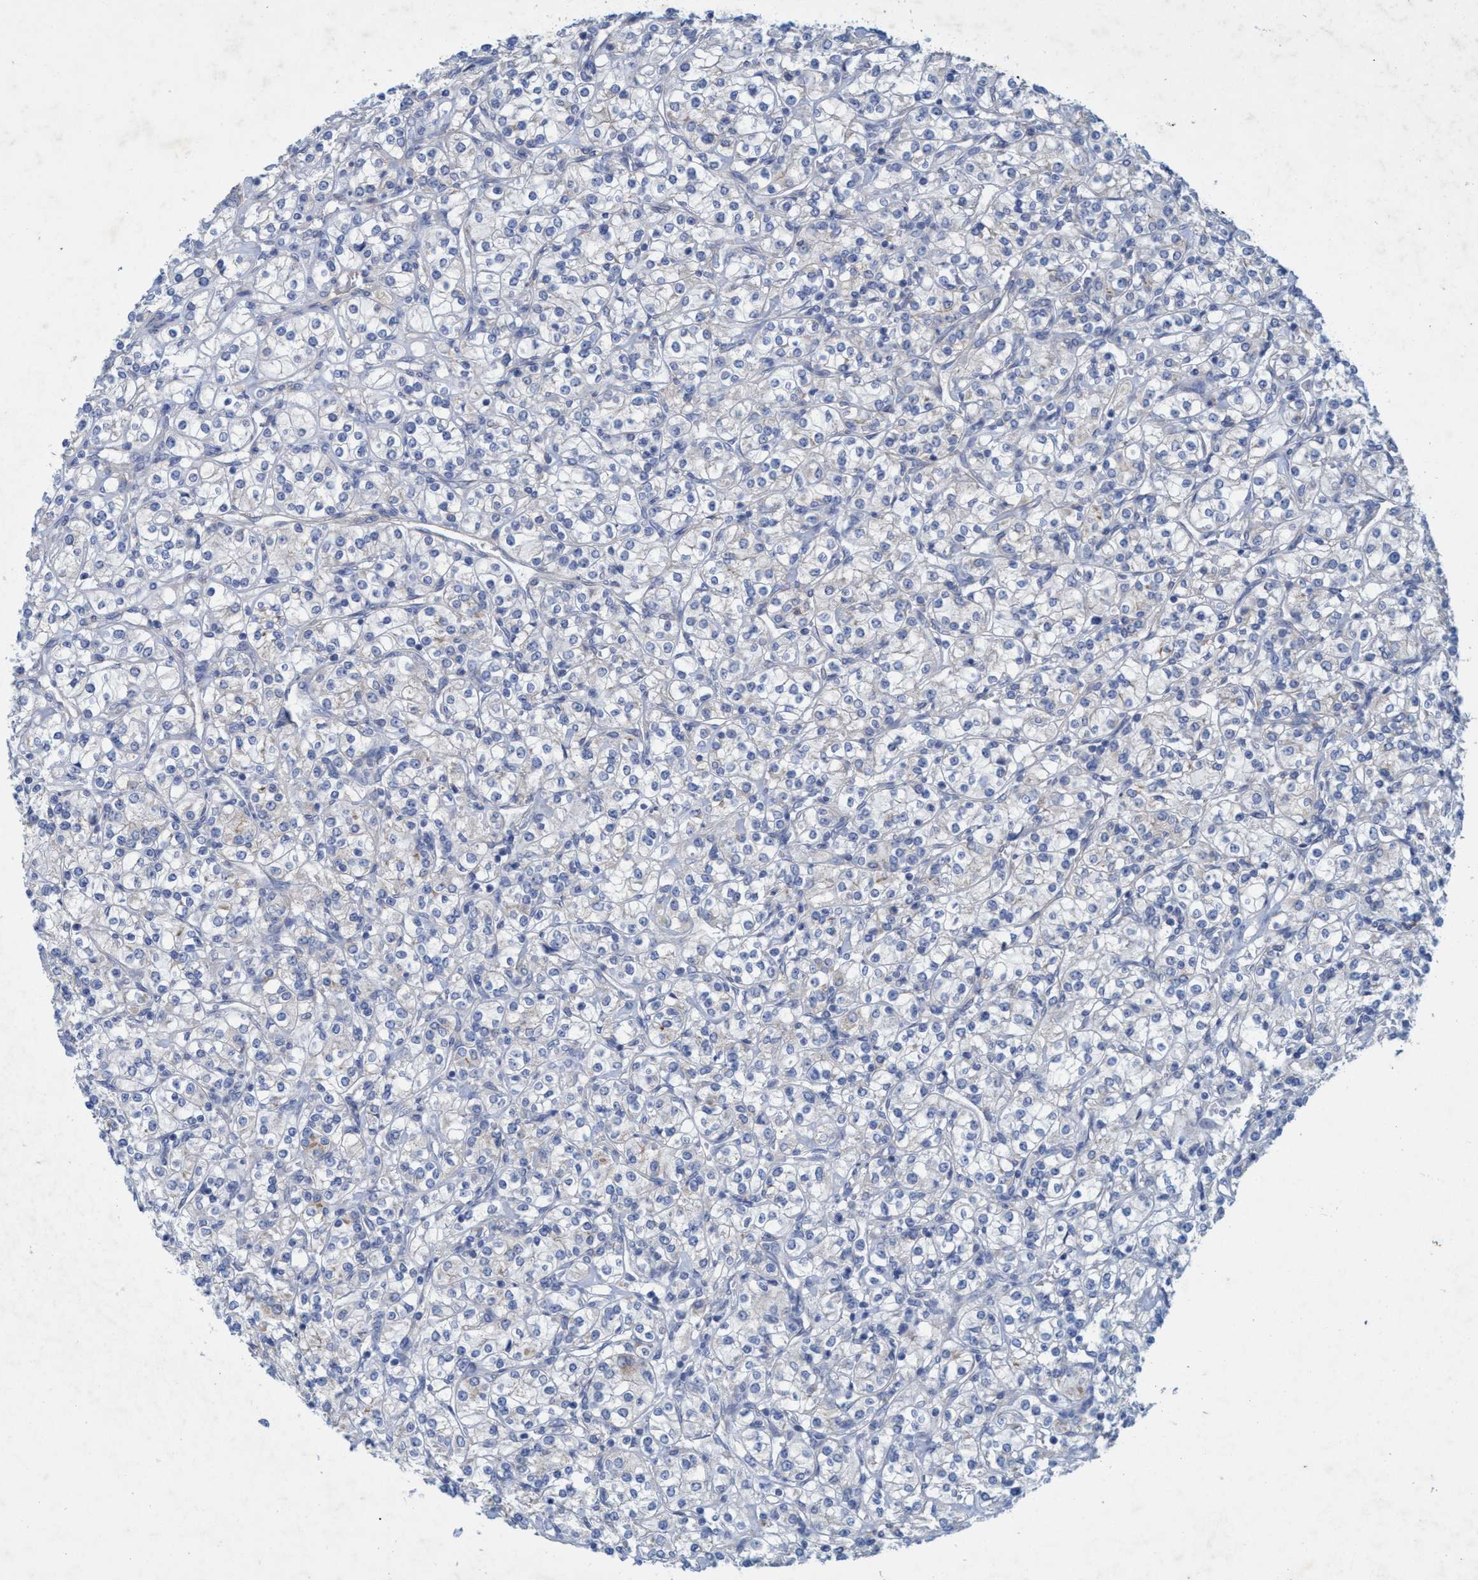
{"staining": {"intensity": "negative", "quantity": "none", "location": "none"}, "tissue": "renal cancer", "cell_type": "Tumor cells", "image_type": "cancer", "snomed": [{"axis": "morphology", "description": "Adenocarcinoma, NOS"}, {"axis": "topography", "description": "Kidney"}], "caption": "Adenocarcinoma (renal) was stained to show a protein in brown. There is no significant expression in tumor cells.", "gene": "GULP1", "patient": {"sex": "male", "age": 77}}